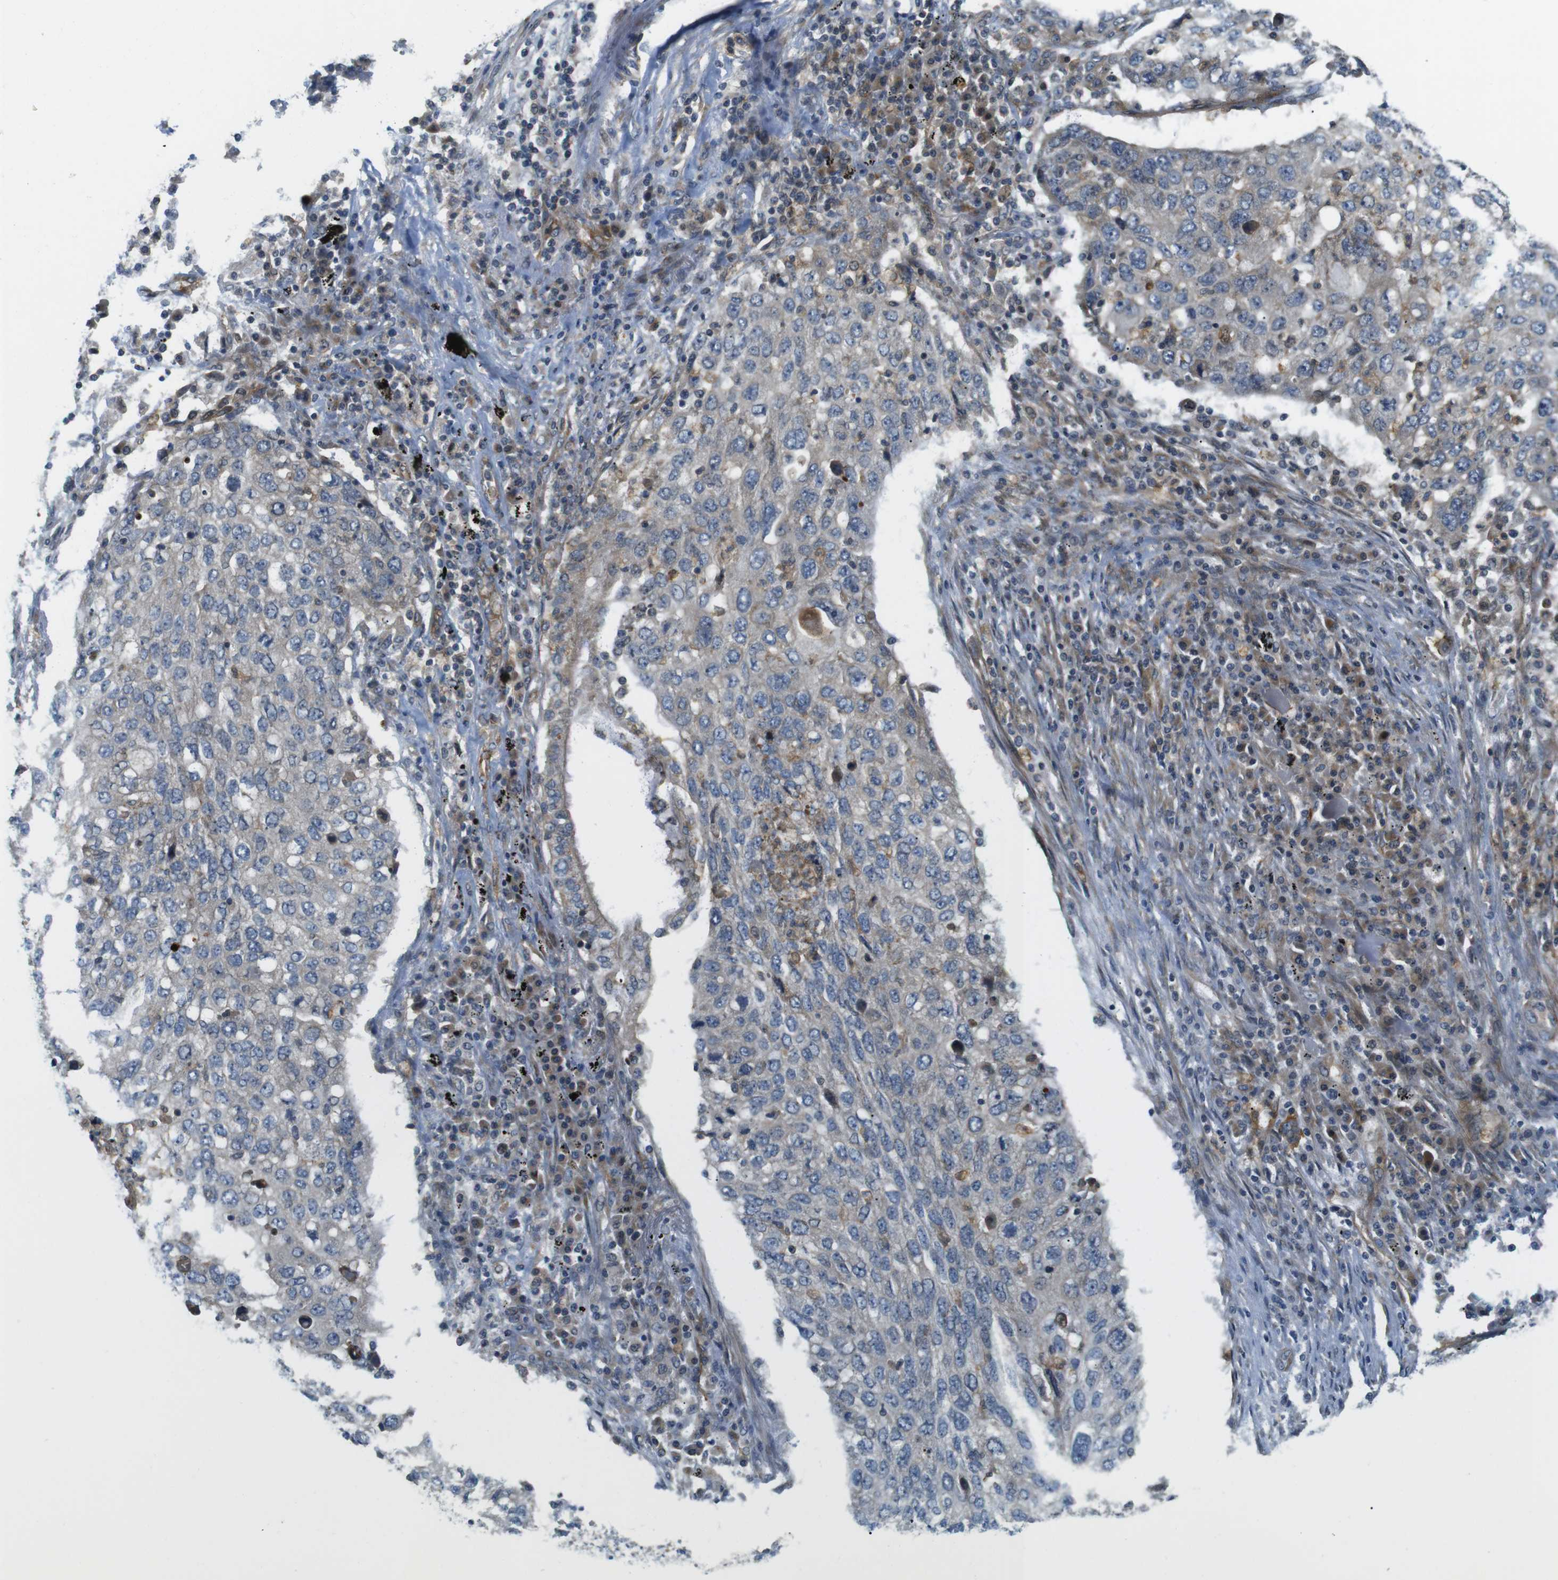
{"staining": {"intensity": "negative", "quantity": "none", "location": "none"}, "tissue": "lung cancer", "cell_type": "Tumor cells", "image_type": "cancer", "snomed": [{"axis": "morphology", "description": "Squamous cell carcinoma, NOS"}, {"axis": "topography", "description": "Lung"}], "caption": "DAB immunohistochemical staining of human lung cancer (squamous cell carcinoma) demonstrates no significant positivity in tumor cells.", "gene": "TSC1", "patient": {"sex": "female", "age": 63}}